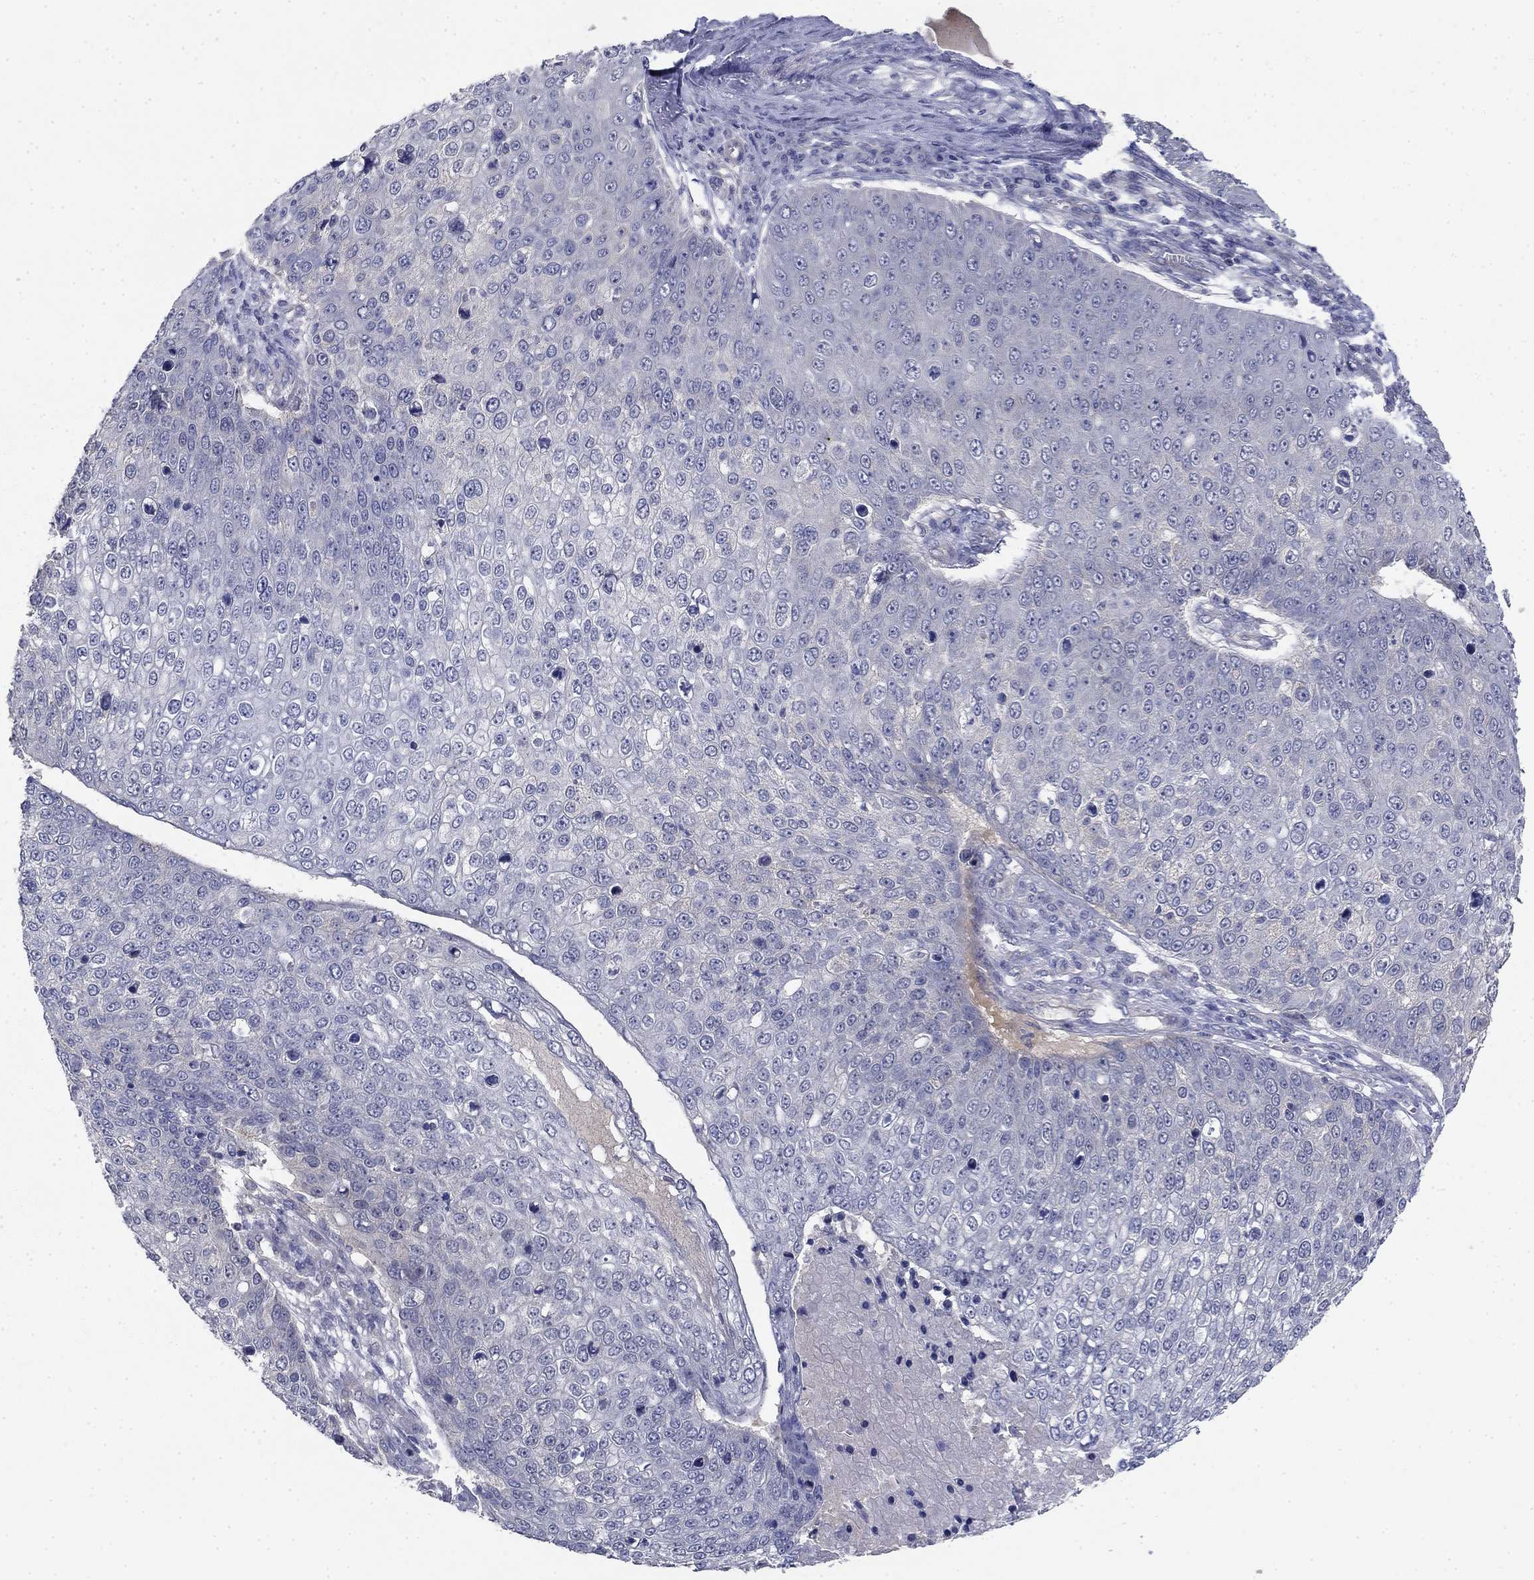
{"staining": {"intensity": "negative", "quantity": "none", "location": "none"}, "tissue": "skin cancer", "cell_type": "Tumor cells", "image_type": "cancer", "snomed": [{"axis": "morphology", "description": "Squamous cell carcinoma, NOS"}, {"axis": "topography", "description": "Skin"}], "caption": "Immunohistochemistry (IHC) of skin cancer displays no expression in tumor cells.", "gene": "GRK7", "patient": {"sex": "male", "age": 71}}